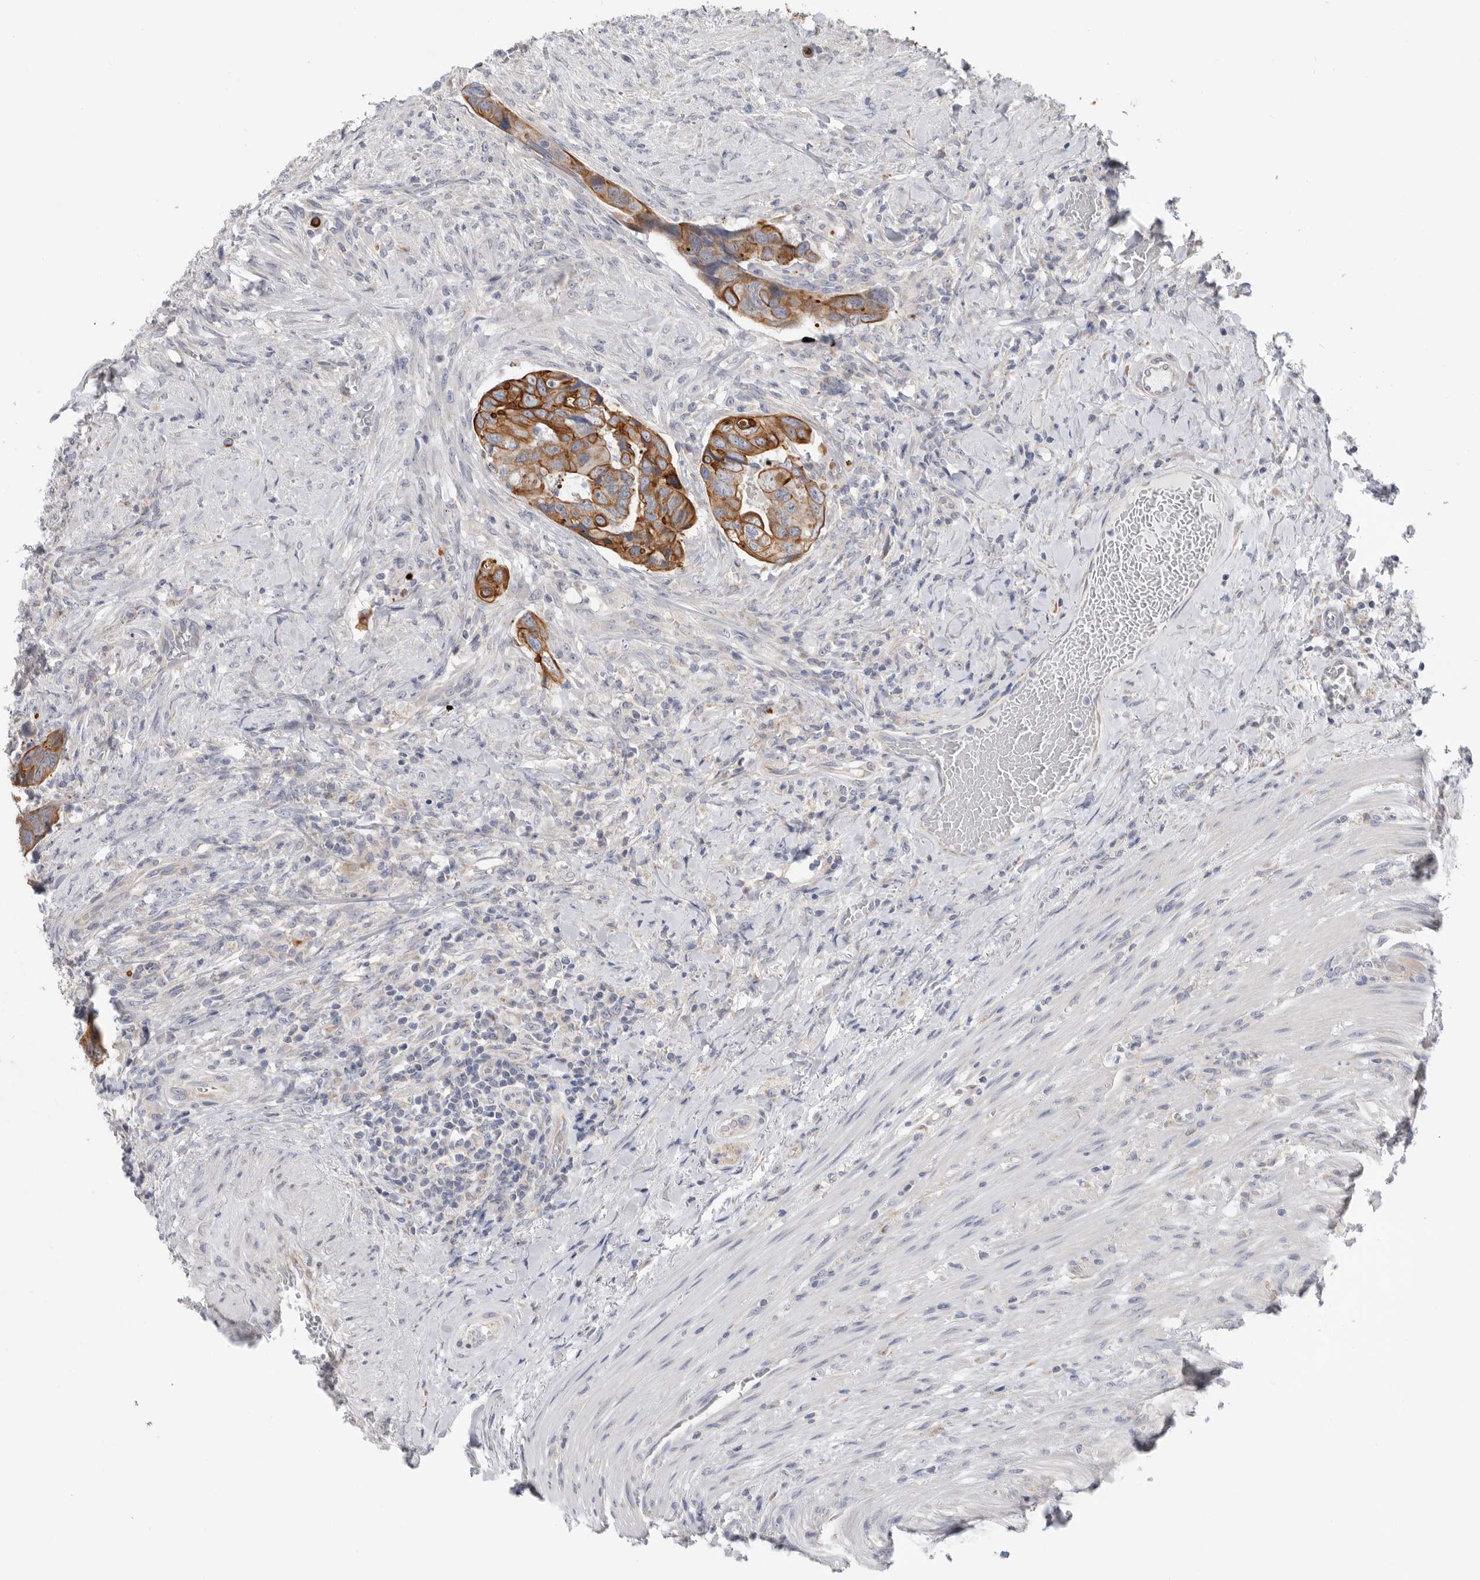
{"staining": {"intensity": "moderate", "quantity": ">75%", "location": "cytoplasmic/membranous"}, "tissue": "colorectal cancer", "cell_type": "Tumor cells", "image_type": "cancer", "snomed": [{"axis": "morphology", "description": "Adenocarcinoma, NOS"}, {"axis": "topography", "description": "Rectum"}], "caption": "Tumor cells display medium levels of moderate cytoplasmic/membranous staining in approximately >75% of cells in colorectal cancer (adenocarcinoma).", "gene": "MTFR1L", "patient": {"sex": "male", "age": 63}}